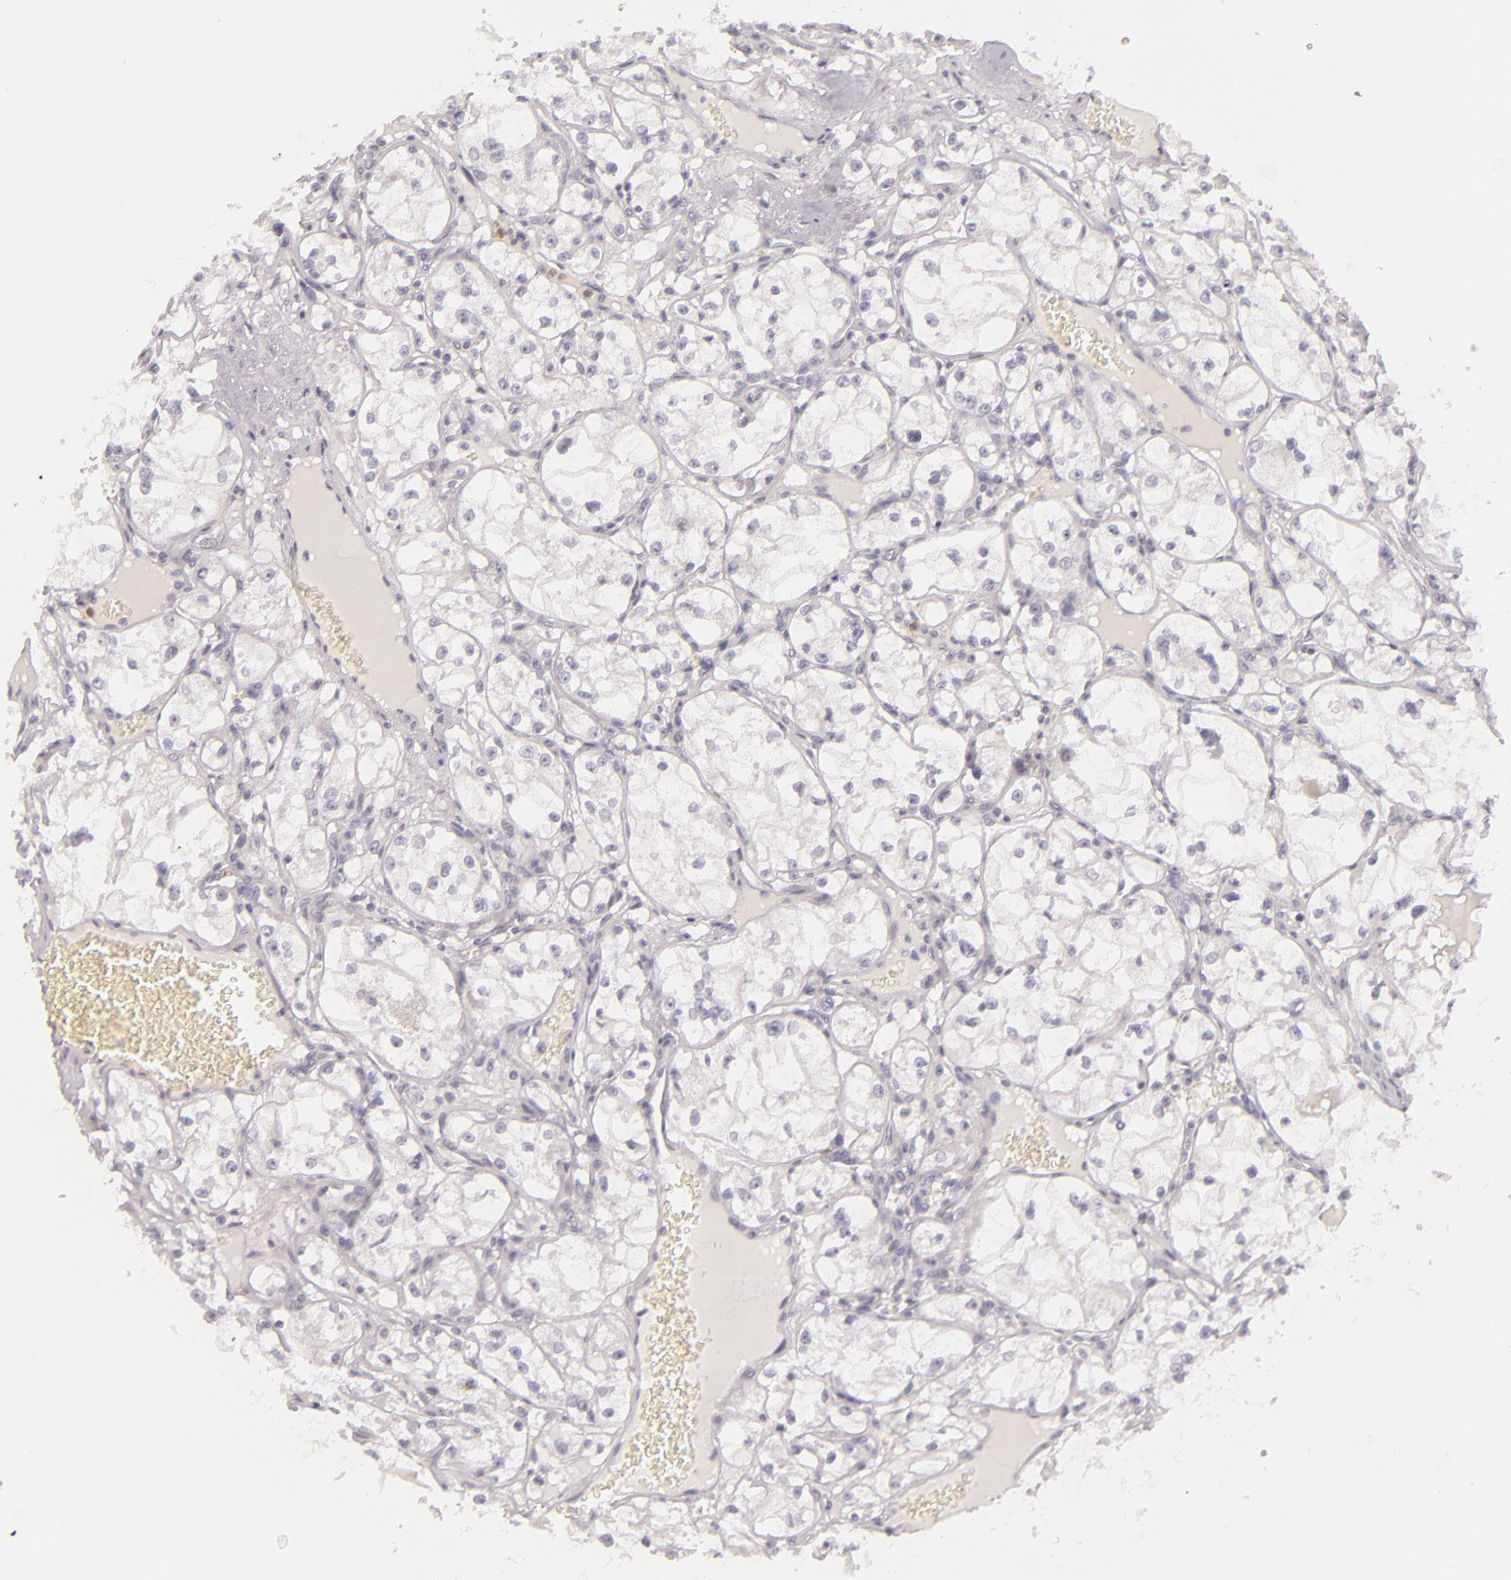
{"staining": {"intensity": "negative", "quantity": "none", "location": "none"}, "tissue": "renal cancer", "cell_type": "Tumor cells", "image_type": "cancer", "snomed": [{"axis": "morphology", "description": "Adenocarcinoma, NOS"}, {"axis": "topography", "description": "Kidney"}], "caption": "The micrograph reveals no staining of tumor cells in renal cancer. Nuclei are stained in blue.", "gene": "FAM181A", "patient": {"sex": "male", "age": 61}}